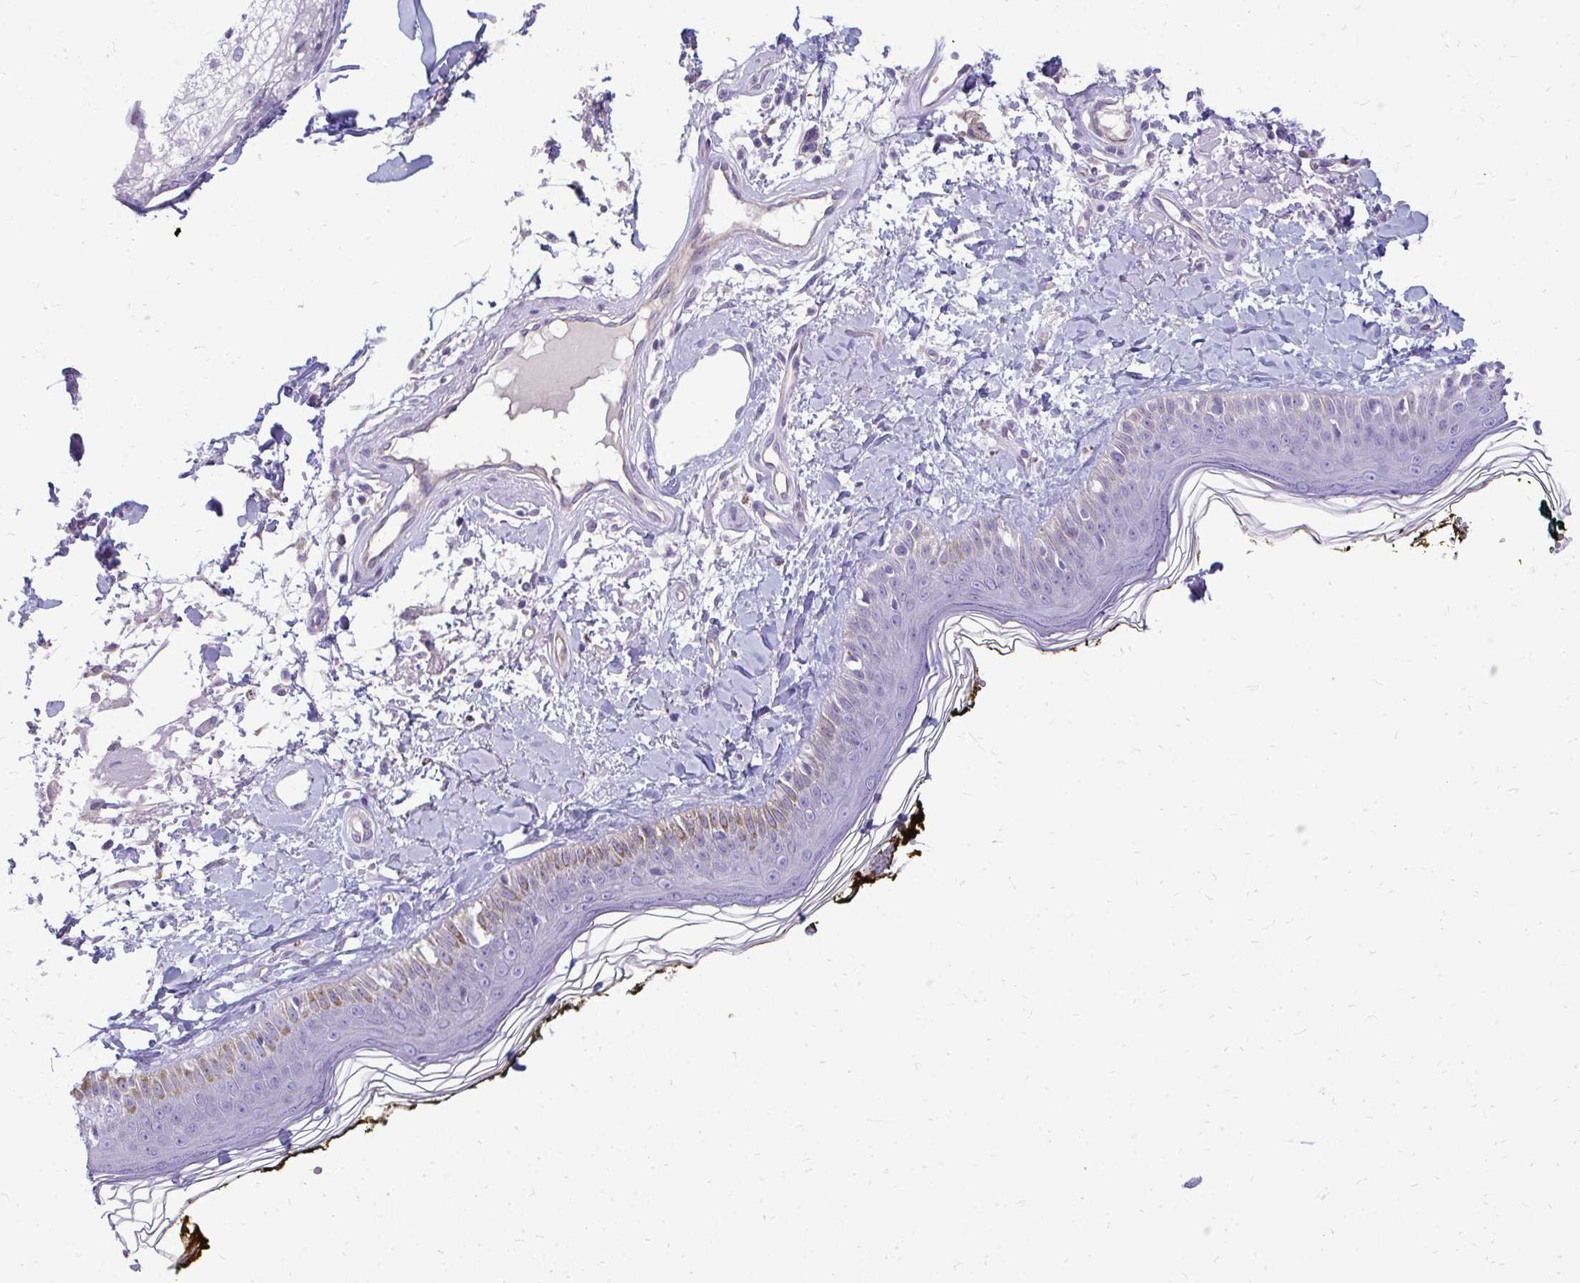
{"staining": {"intensity": "negative", "quantity": "none", "location": "none"}, "tissue": "skin", "cell_type": "Fibroblasts", "image_type": "normal", "snomed": [{"axis": "morphology", "description": "Normal tissue, NOS"}, {"axis": "topography", "description": "Skin"}], "caption": "A high-resolution micrograph shows immunohistochemistry staining of unremarkable skin, which demonstrates no significant expression in fibroblasts. (DAB immunohistochemistry (IHC) with hematoxylin counter stain).", "gene": "FABP3", "patient": {"sex": "male", "age": 76}}